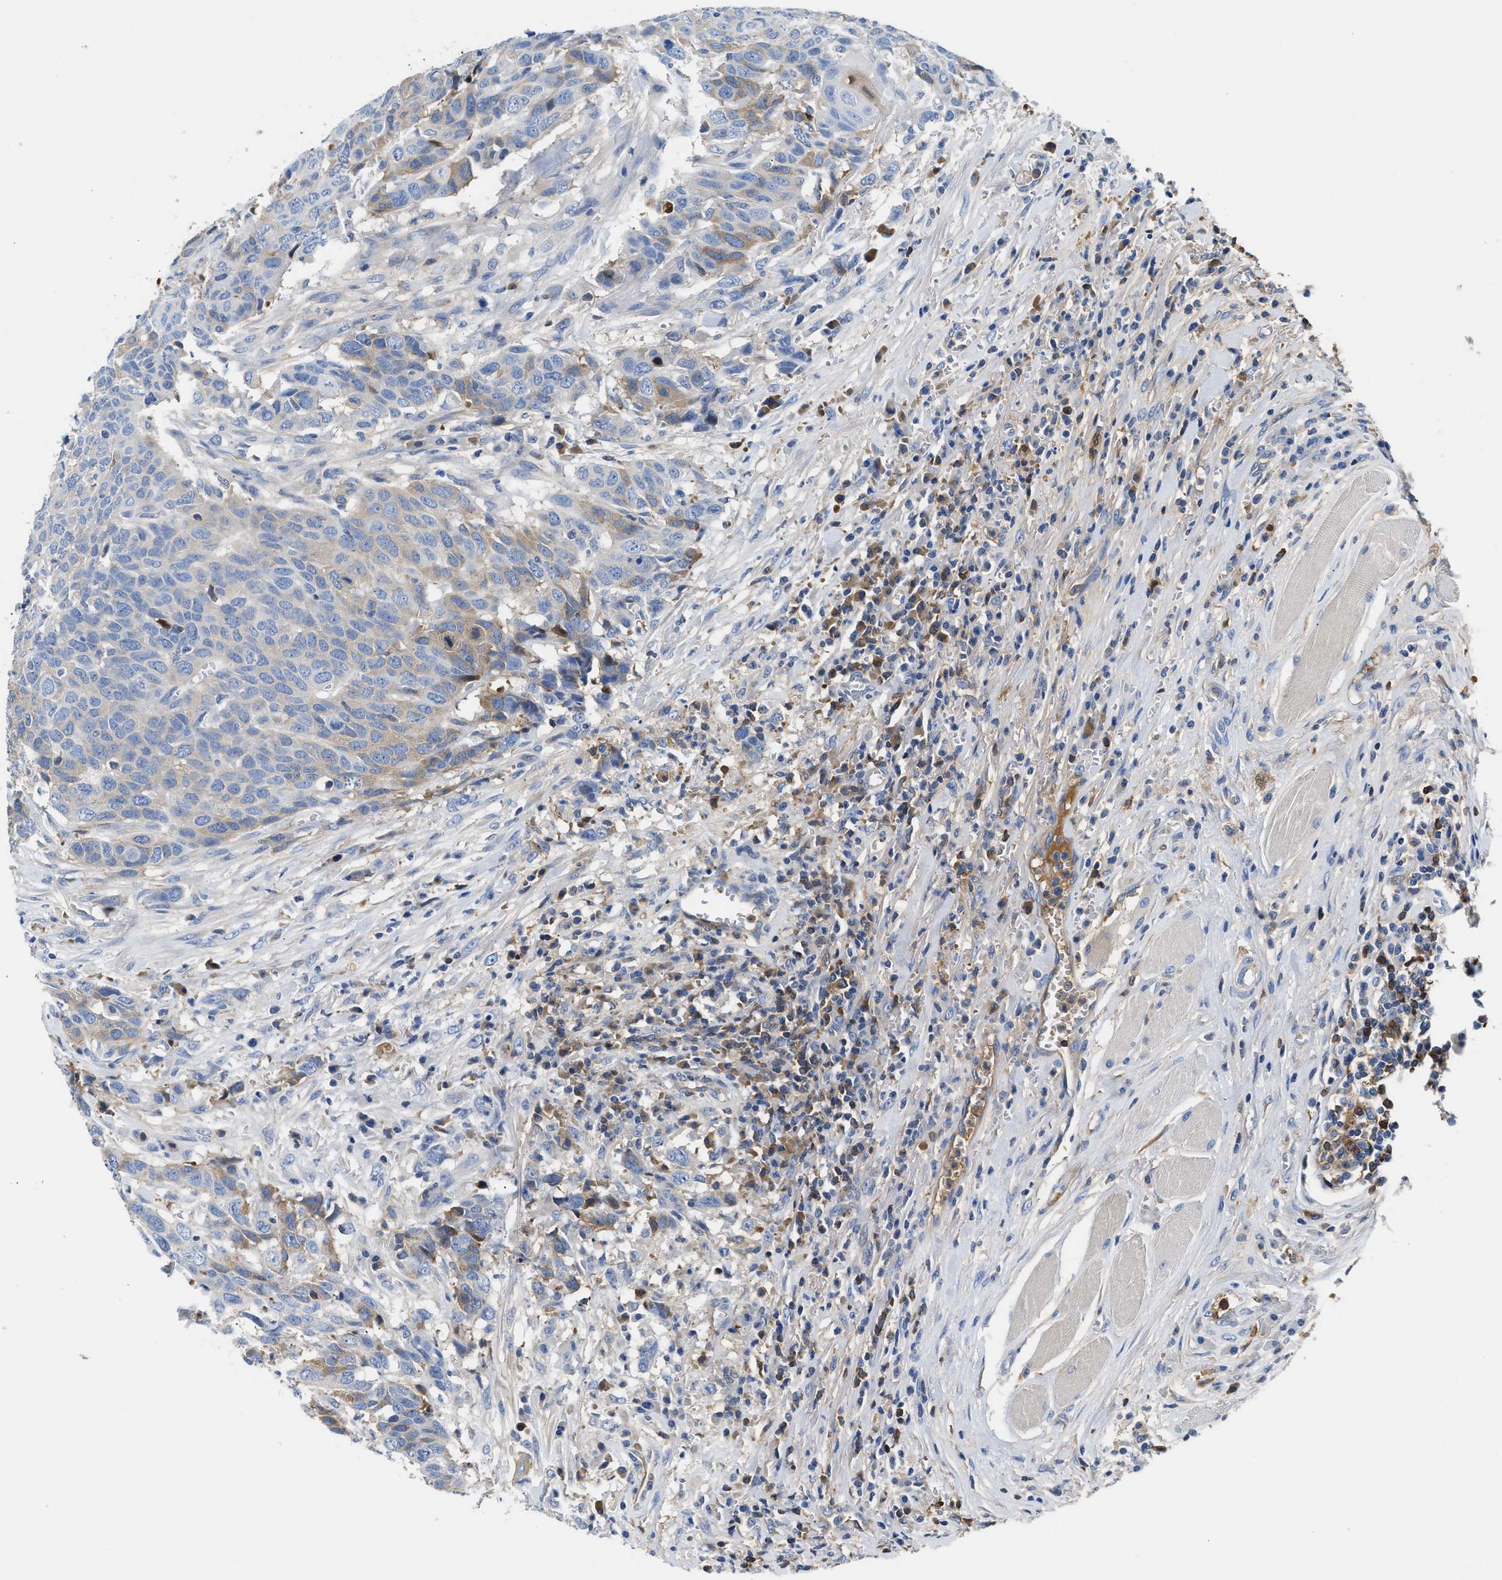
{"staining": {"intensity": "weak", "quantity": "<25%", "location": "cytoplasmic/membranous"}, "tissue": "head and neck cancer", "cell_type": "Tumor cells", "image_type": "cancer", "snomed": [{"axis": "morphology", "description": "Squamous cell carcinoma, NOS"}, {"axis": "topography", "description": "Head-Neck"}], "caption": "The histopathology image demonstrates no significant expression in tumor cells of squamous cell carcinoma (head and neck).", "gene": "GC", "patient": {"sex": "male", "age": 66}}